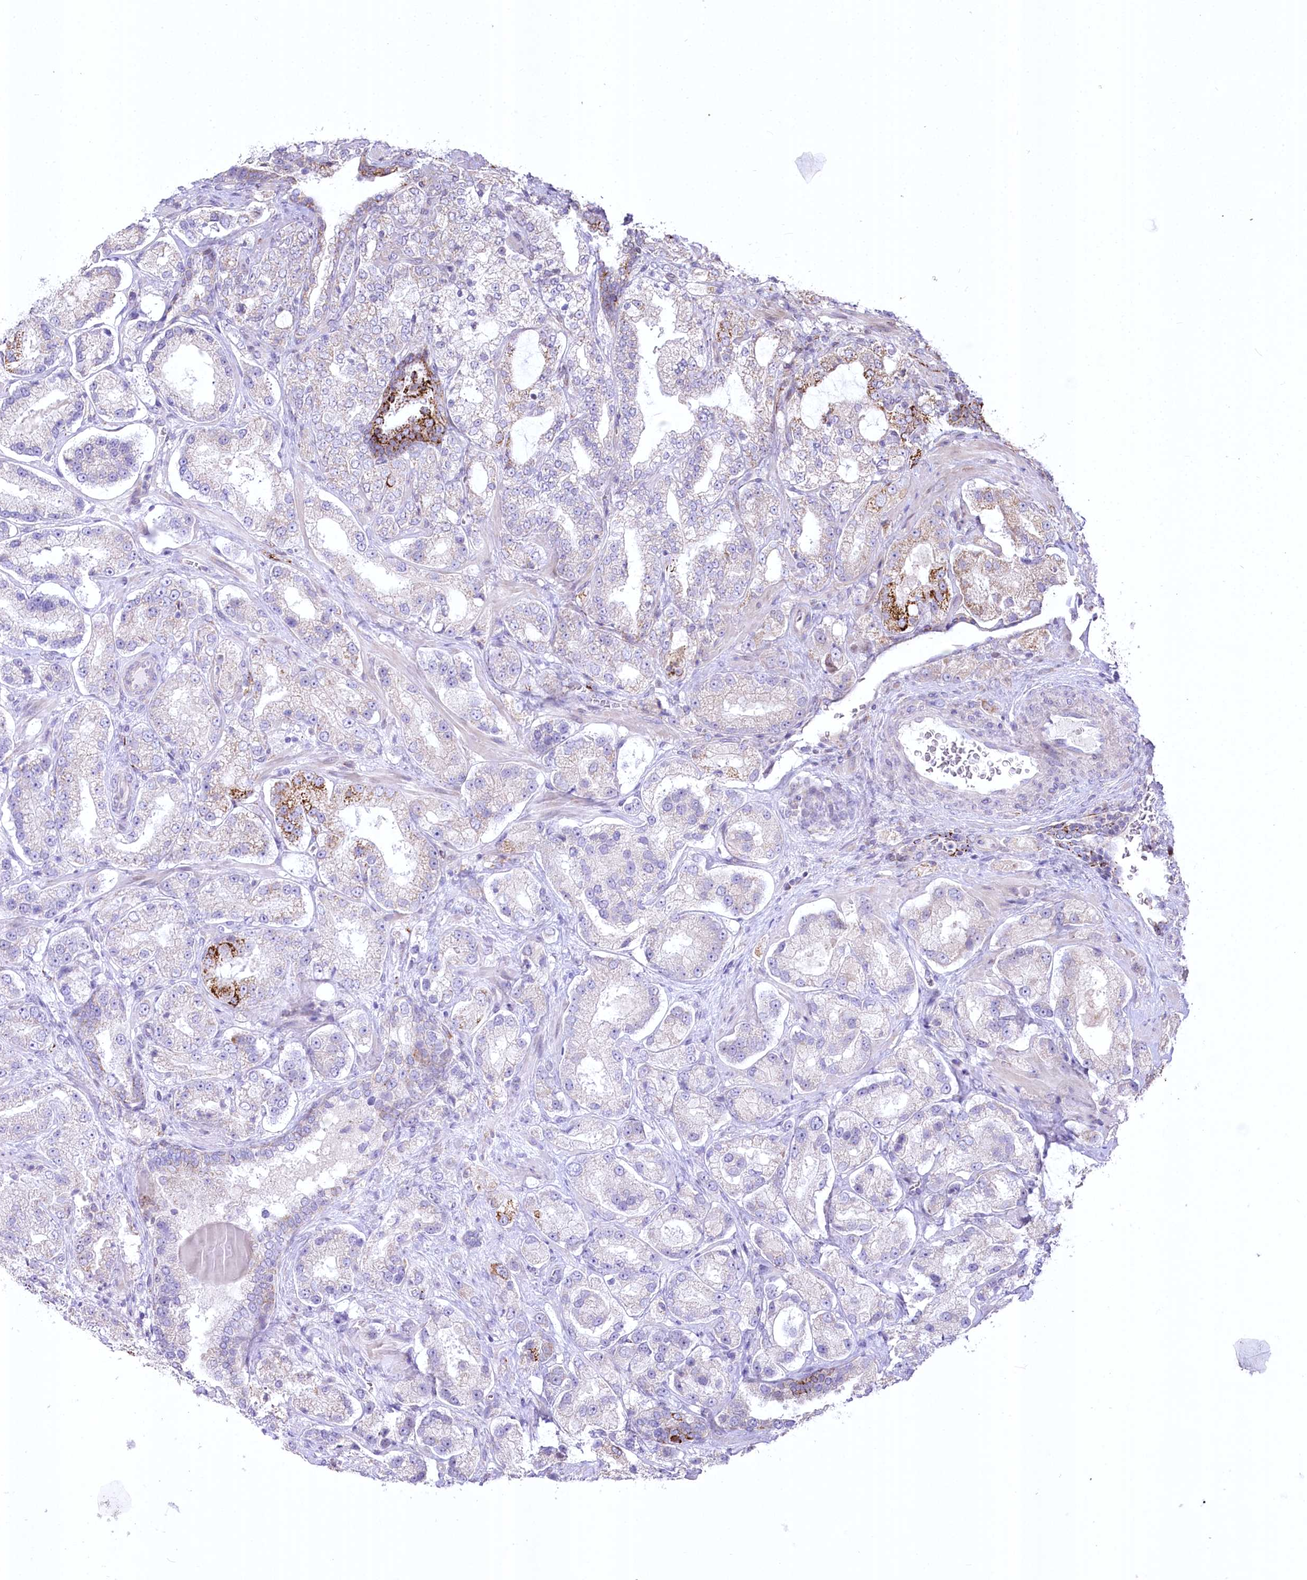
{"staining": {"intensity": "moderate", "quantity": "<25%", "location": "cytoplasmic/membranous"}, "tissue": "prostate cancer", "cell_type": "Tumor cells", "image_type": "cancer", "snomed": [{"axis": "morphology", "description": "Adenocarcinoma, High grade"}, {"axis": "topography", "description": "Prostate"}], "caption": "Prostate cancer stained with immunohistochemistry exhibits moderate cytoplasmic/membranous staining in about <25% of tumor cells. Immunohistochemistry (ihc) stains the protein of interest in brown and the nuclei are stained blue.", "gene": "CEP164", "patient": {"sex": "male", "age": 64}}